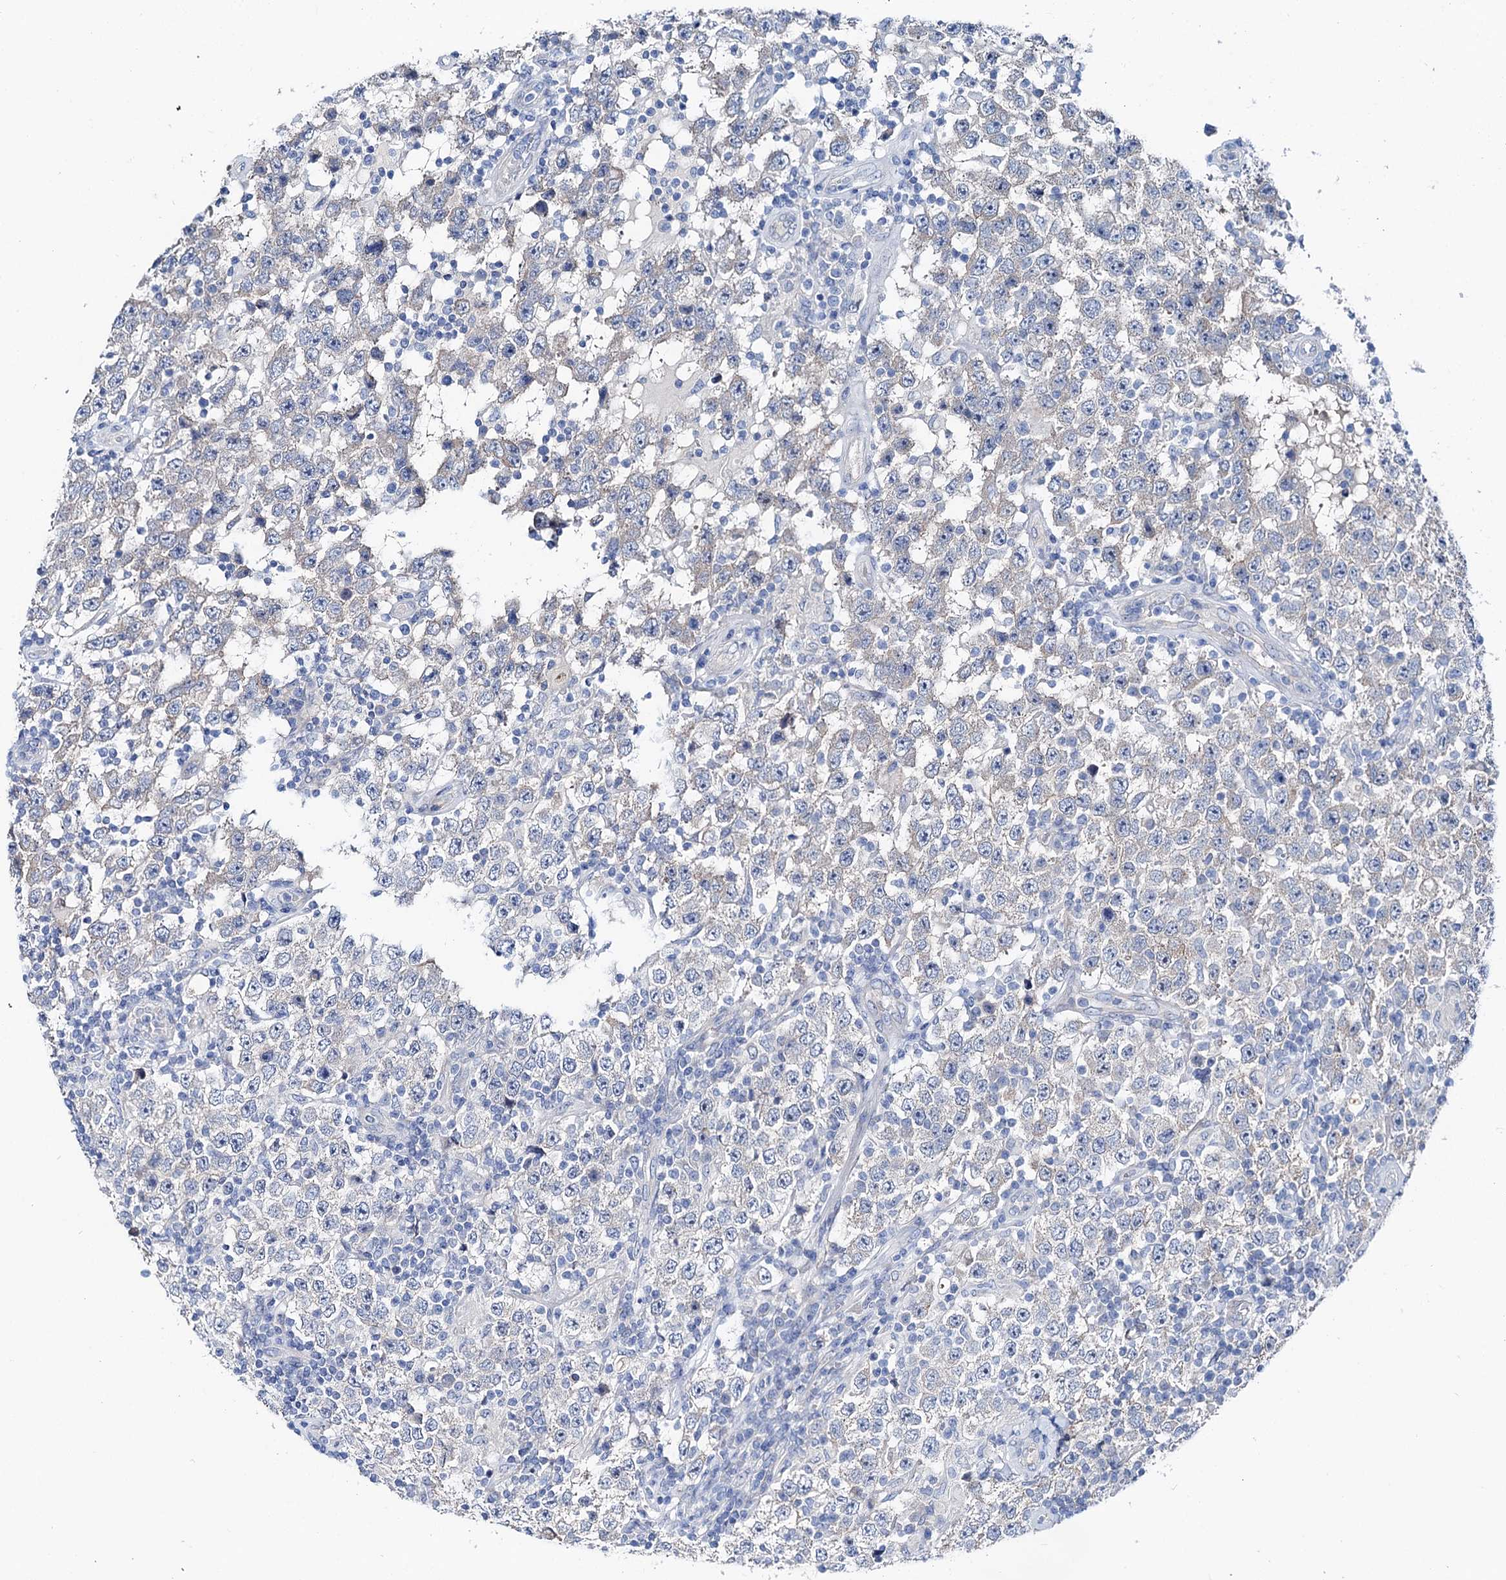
{"staining": {"intensity": "negative", "quantity": "none", "location": "none"}, "tissue": "testis cancer", "cell_type": "Tumor cells", "image_type": "cancer", "snomed": [{"axis": "morphology", "description": "Normal tissue, NOS"}, {"axis": "morphology", "description": "Urothelial carcinoma, High grade"}, {"axis": "morphology", "description": "Seminoma, NOS"}, {"axis": "morphology", "description": "Carcinoma, Embryonal, NOS"}, {"axis": "topography", "description": "Urinary bladder"}, {"axis": "topography", "description": "Testis"}], "caption": "DAB immunohistochemical staining of testis high-grade urothelial carcinoma reveals no significant positivity in tumor cells.", "gene": "SHROOM1", "patient": {"sex": "male", "age": 41}}